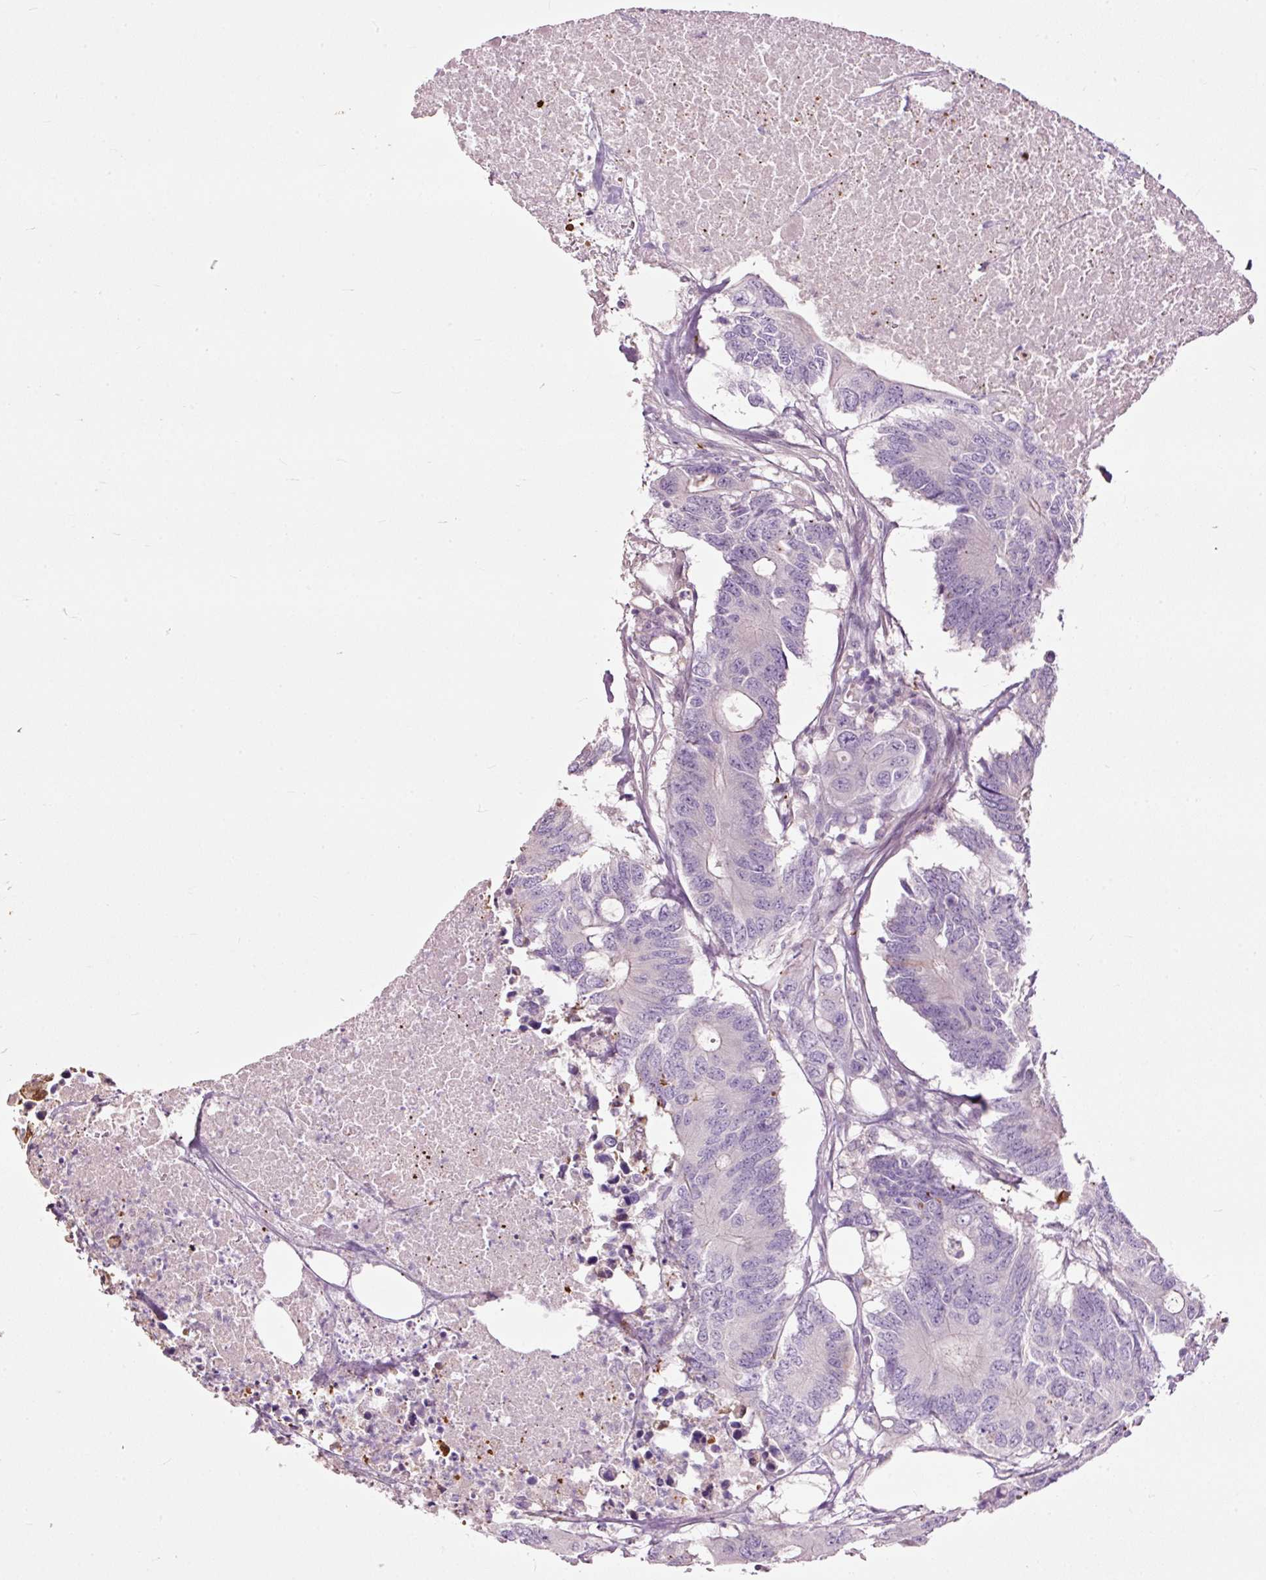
{"staining": {"intensity": "negative", "quantity": "none", "location": "none"}, "tissue": "colorectal cancer", "cell_type": "Tumor cells", "image_type": "cancer", "snomed": [{"axis": "morphology", "description": "Adenocarcinoma, NOS"}, {"axis": "topography", "description": "Colon"}], "caption": "Colorectal cancer stained for a protein using immunohistochemistry demonstrates no staining tumor cells.", "gene": "FCRL4", "patient": {"sex": "male", "age": 71}}